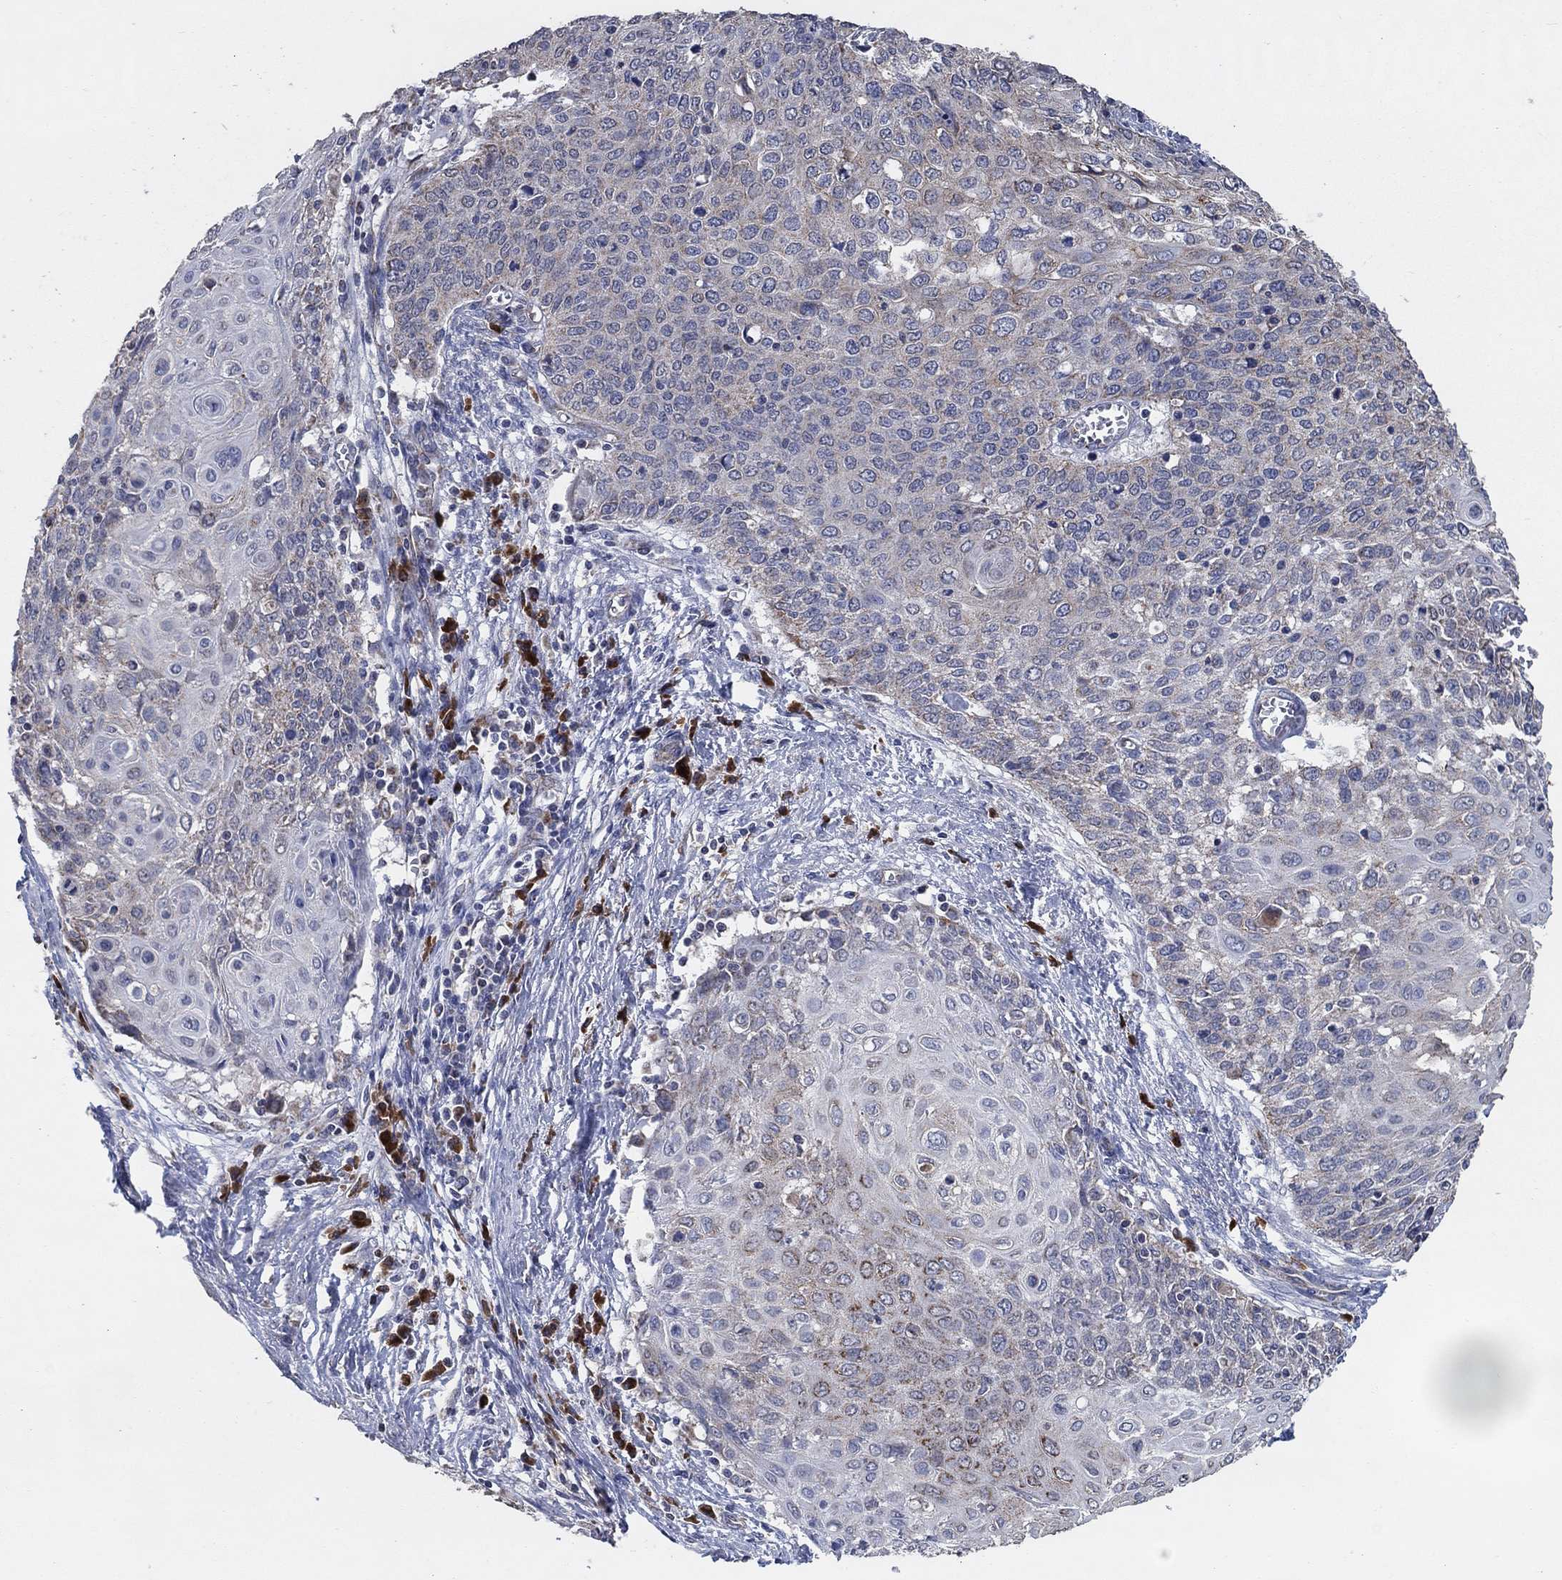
{"staining": {"intensity": "weak", "quantity": "<25%", "location": "cytoplasmic/membranous"}, "tissue": "cervical cancer", "cell_type": "Tumor cells", "image_type": "cancer", "snomed": [{"axis": "morphology", "description": "Squamous cell carcinoma, NOS"}, {"axis": "topography", "description": "Cervix"}], "caption": "Immunohistochemistry image of human cervical cancer (squamous cell carcinoma) stained for a protein (brown), which reveals no positivity in tumor cells.", "gene": "HID1", "patient": {"sex": "female", "age": 39}}